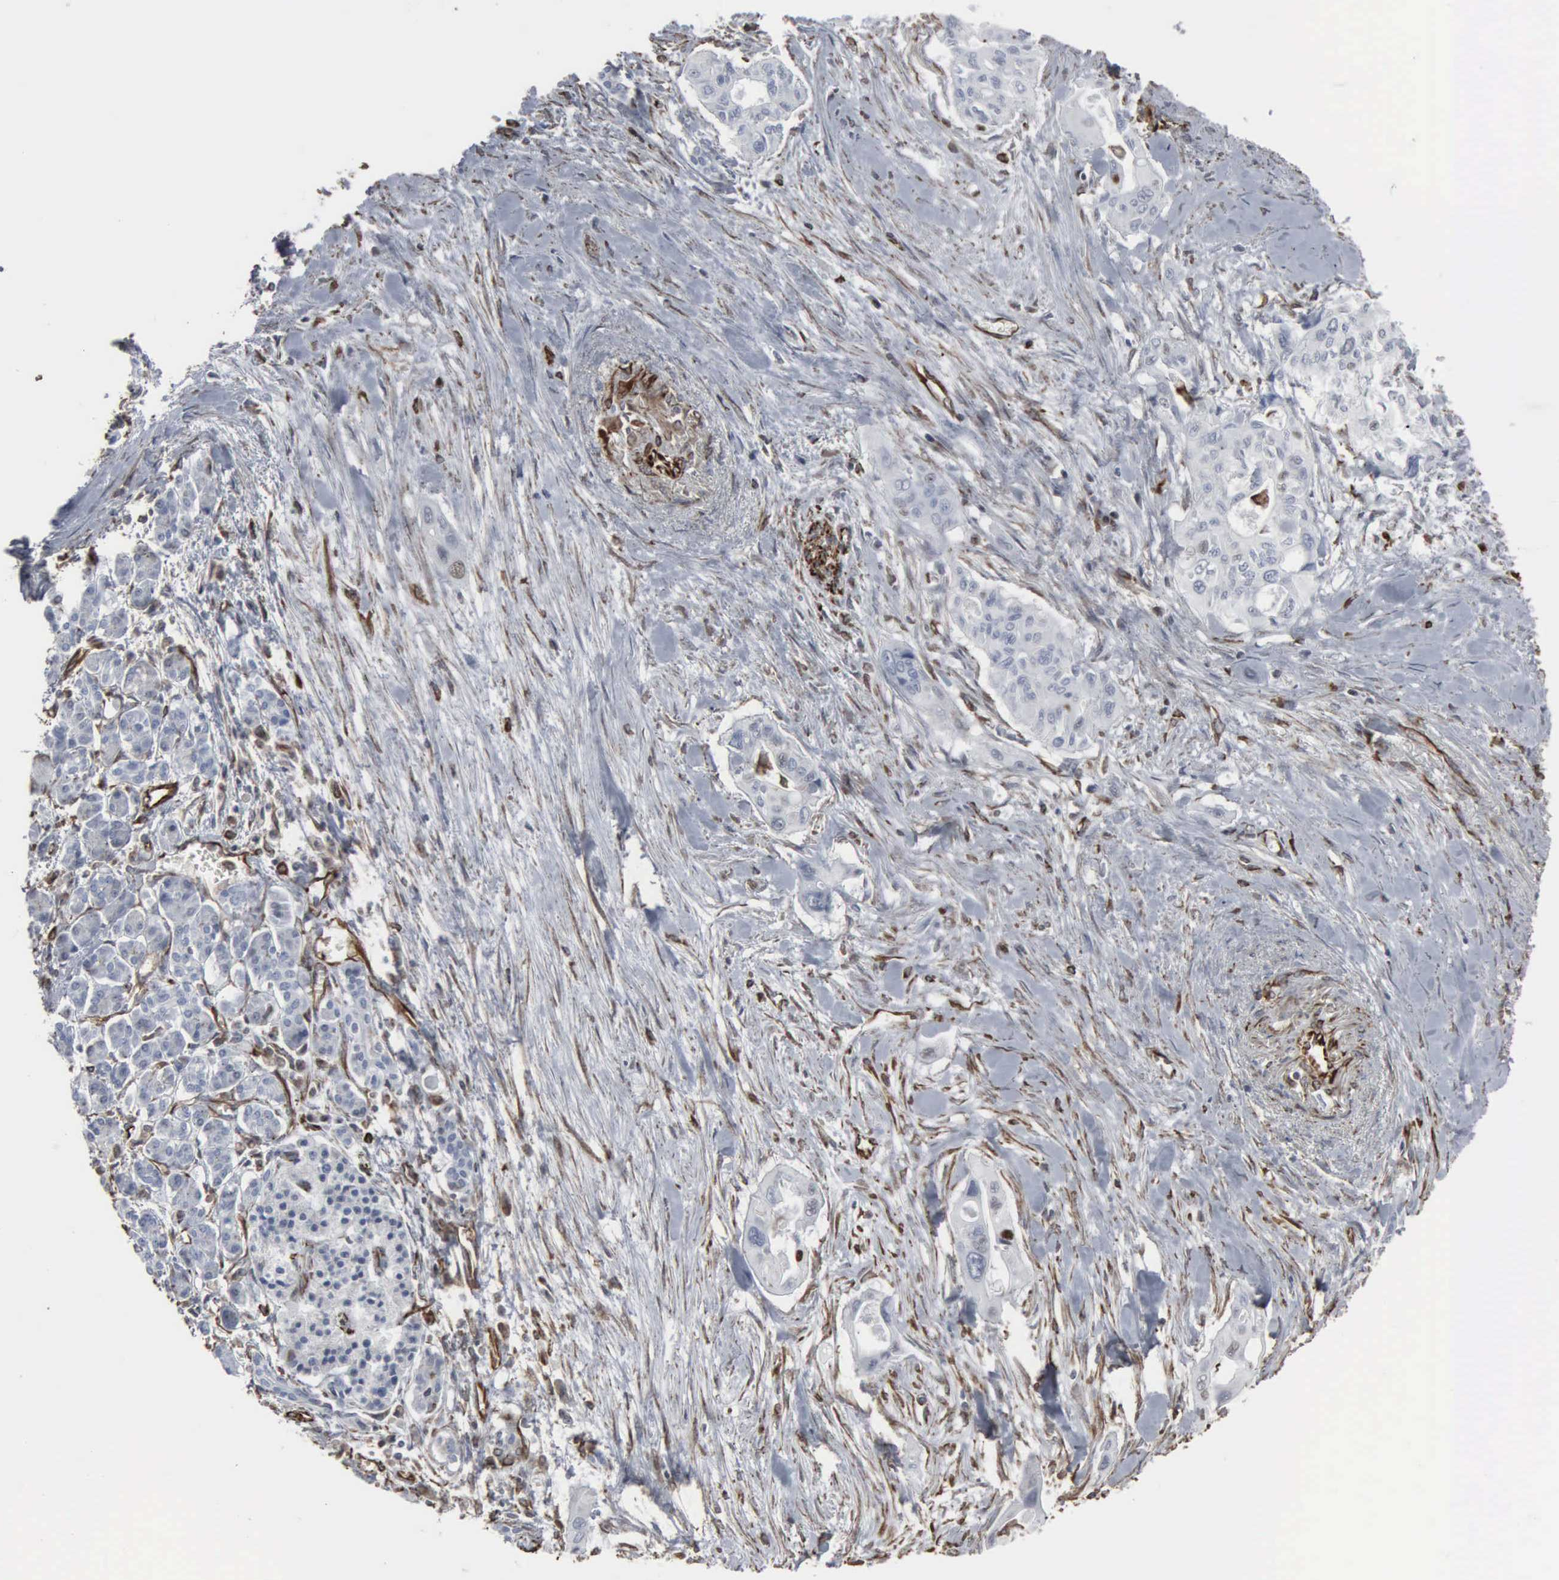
{"staining": {"intensity": "weak", "quantity": "<25%", "location": "nuclear"}, "tissue": "pancreatic cancer", "cell_type": "Tumor cells", "image_type": "cancer", "snomed": [{"axis": "morphology", "description": "Adenocarcinoma, NOS"}, {"axis": "topography", "description": "Pancreas"}], "caption": "Immunohistochemistry (IHC) of adenocarcinoma (pancreatic) displays no positivity in tumor cells.", "gene": "CCNE1", "patient": {"sex": "male", "age": 77}}